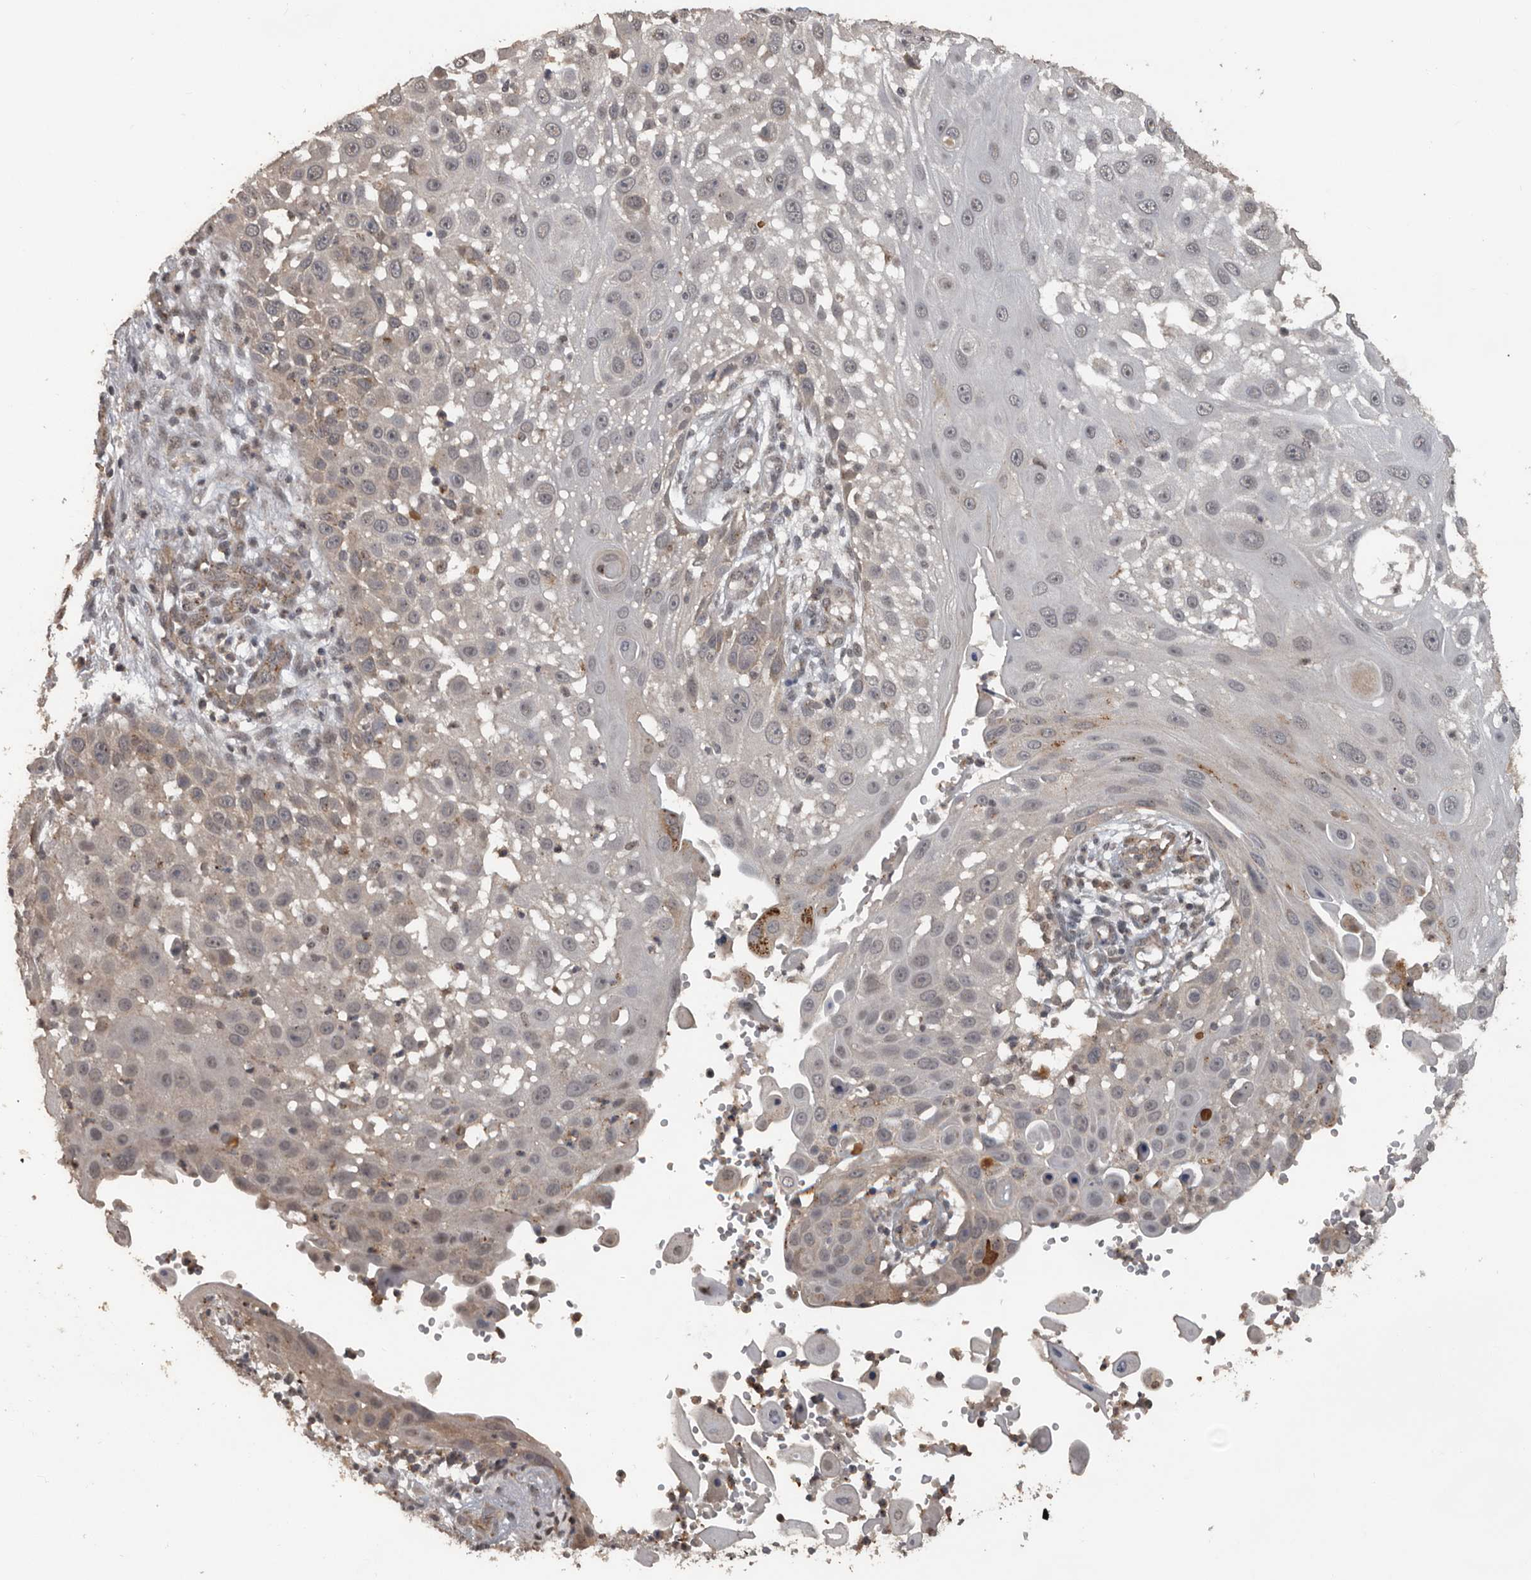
{"staining": {"intensity": "weak", "quantity": "<25%", "location": "cytoplasmic/membranous"}, "tissue": "skin cancer", "cell_type": "Tumor cells", "image_type": "cancer", "snomed": [{"axis": "morphology", "description": "Squamous cell carcinoma, NOS"}, {"axis": "topography", "description": "Skin"}], "caption": "Tumor cells are negative for protein expression in human skin cancer (squamous cell carcinoma).", "gene": "CEP350", "patient": {"sex": "female", "age": 44}}